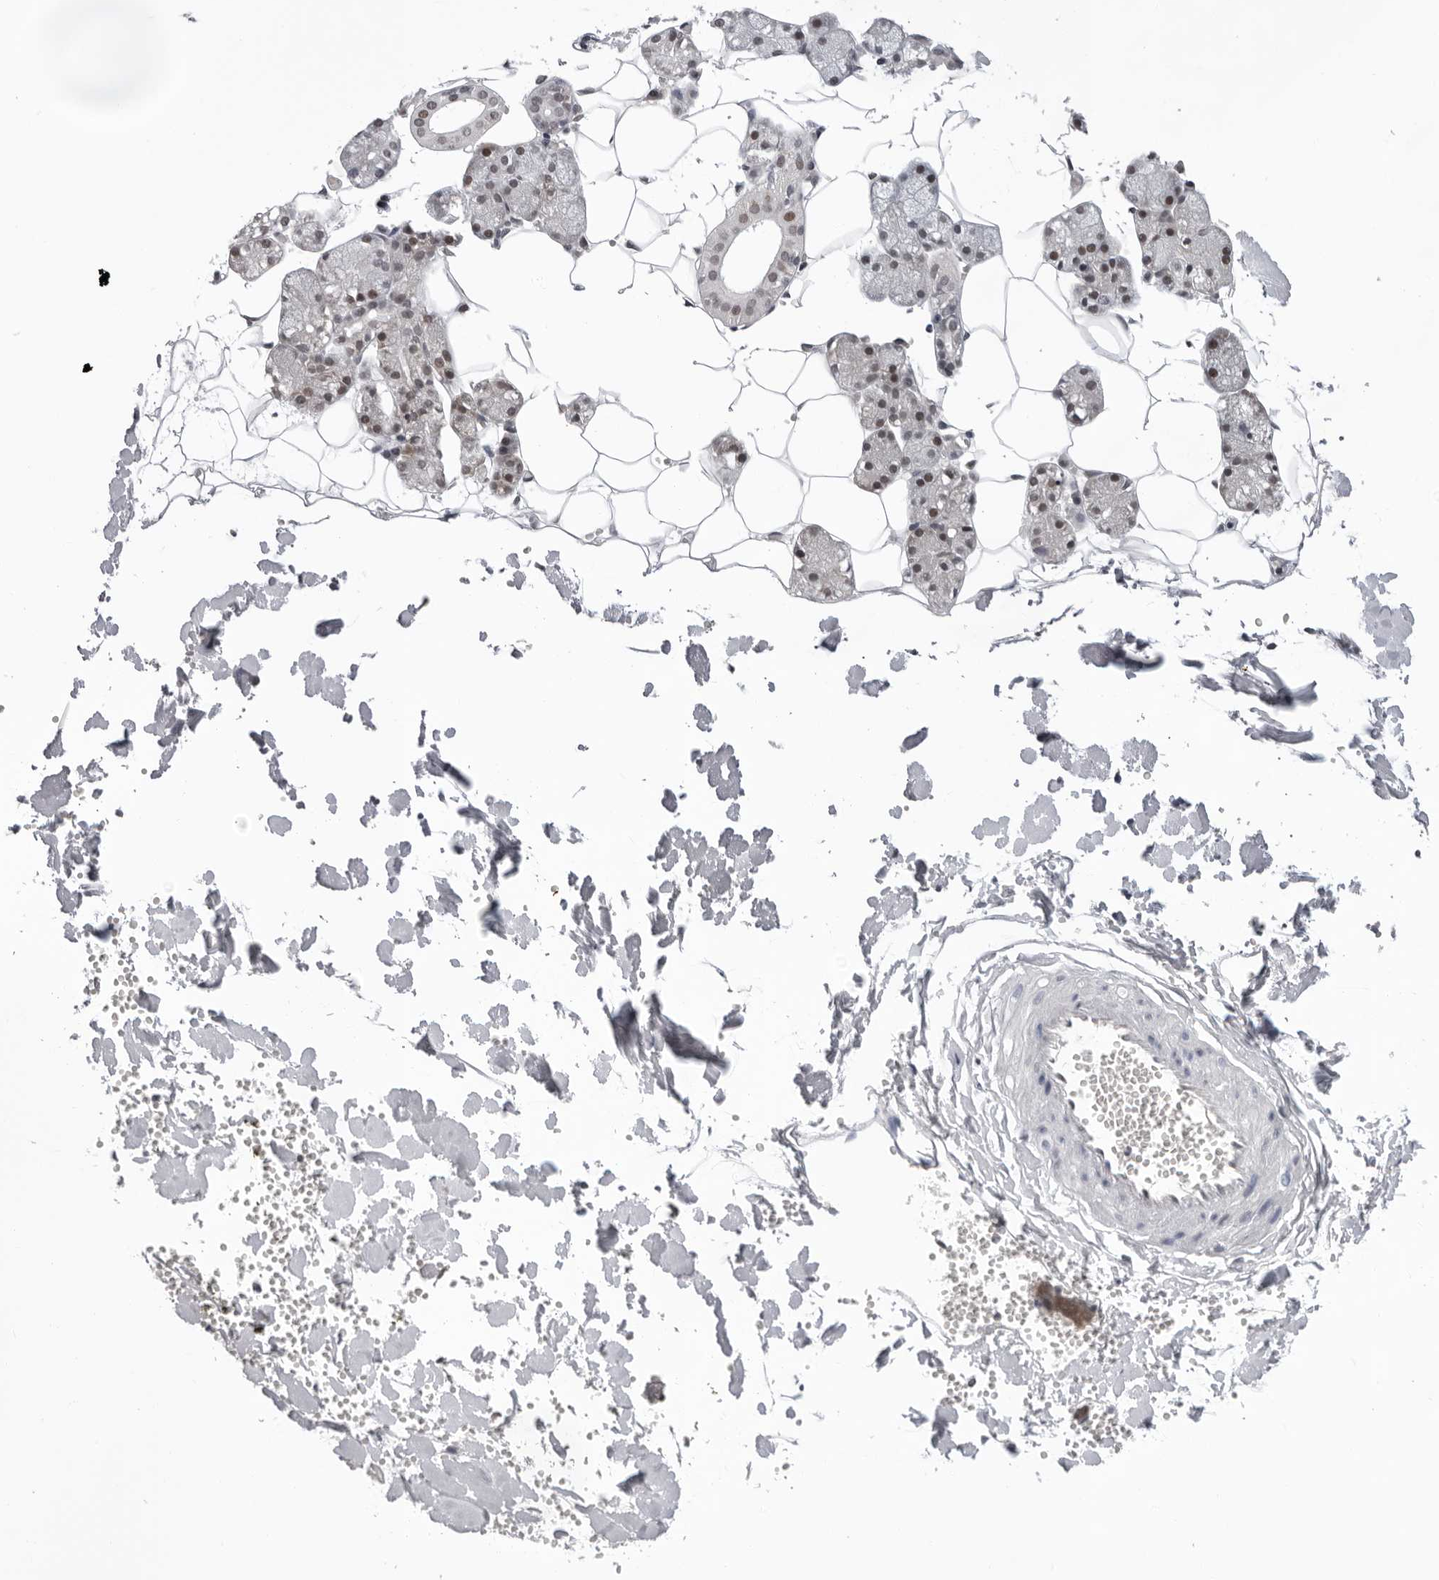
{"staining": {"intensity": "moderate", "quantity": "<25%", "location": "nuclear"}, "tissue": "salivary gland", "cell_type": "Glandular cells", "image_type": "normal", "snomed": [{"axis": "morphology", "description": "Normal tissue, NOS"}, {"axis": "topography", "description": "Salivary gland"}], "caption": "IHC of unremarkable human salivary gland shows low levels of moderate nuclear expression in approximately <25% of glandular cells.", "gene": "USP1", "patient": {"sex": "male", "age": 62}}